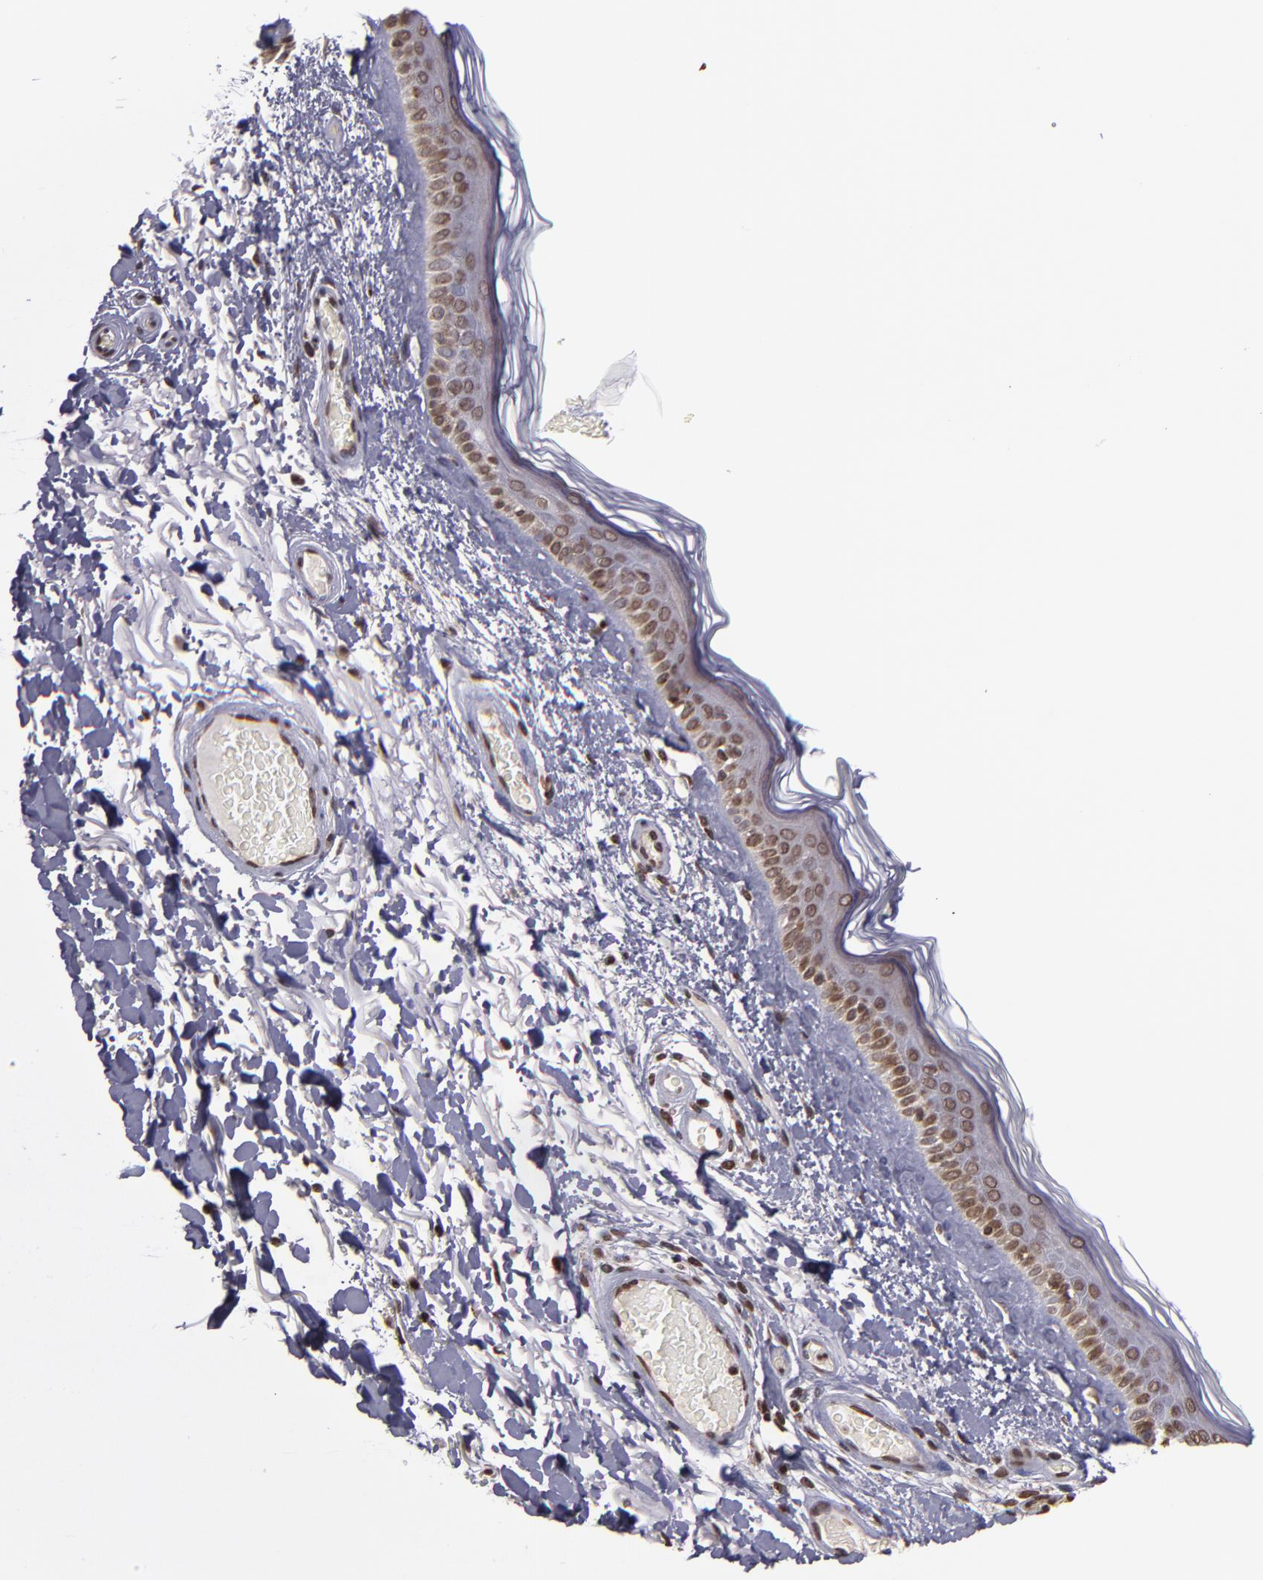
{"staining": {"intensity": "moderate", "quantity": "25%-75%", "location": "nuclear"}, "tissue": "skin", "cell_type": "Fibroblasts", "image_type": "normal", "snomed": [{"axis": "morphology", "description": "Normal tissue, NOS"}, {"axis": "topography", "description": "Skin"}], "caption": "The image exhibits staining of benign skin, revealing moderate nuclear protein expression (brown color) within fibroblasts.", "gene": "CSDC2", "patient": {"sex": "male", "age": 63}}